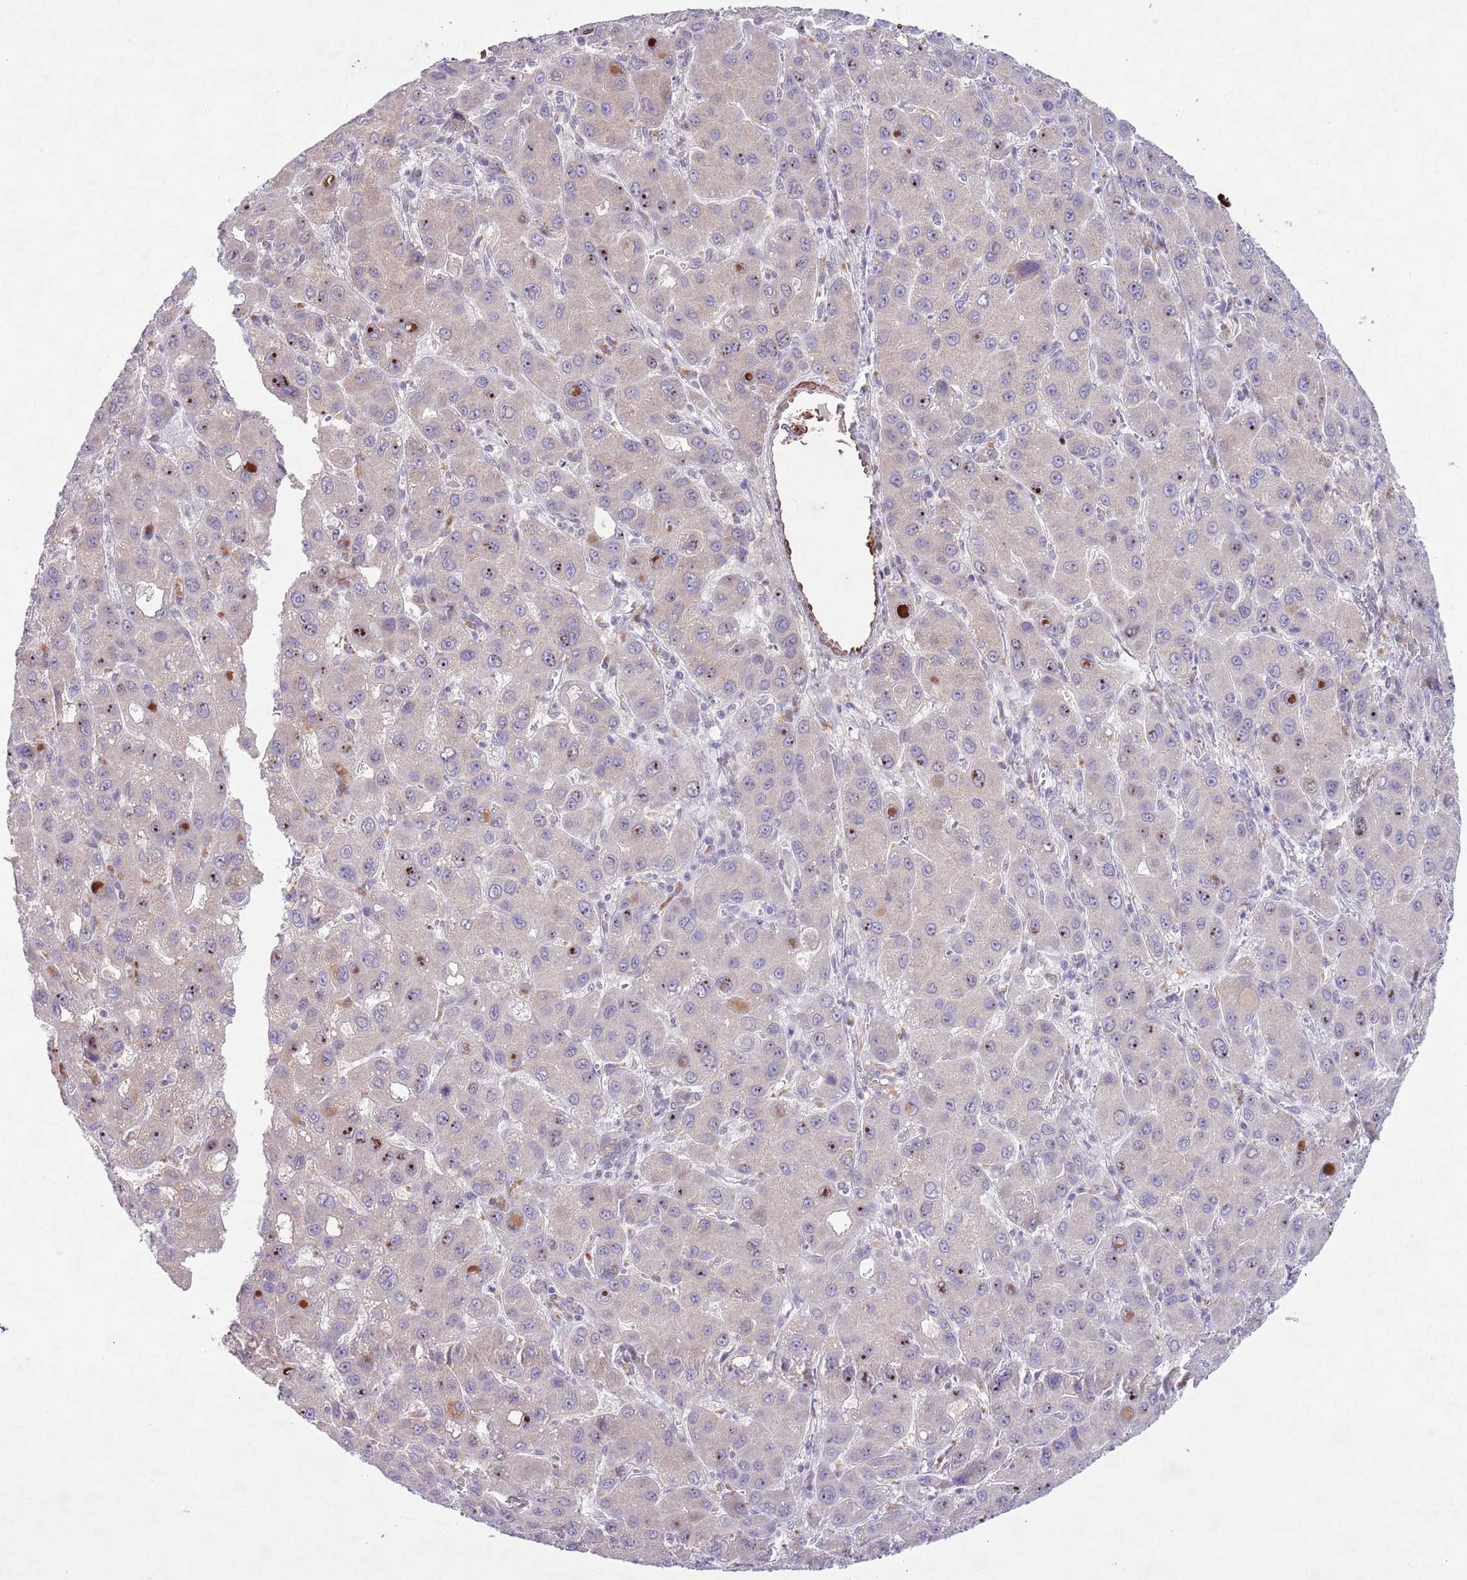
{"staining": {"intensity": "moderate", "quantity": "<25%", "location": "nuclear"}, "tissue": "liver cancer", "cell_type": "Tumor cells", "image_type": "cancer", "snomed": [{"axis": "morphology", "description": "Carcinoma, Hepatocellular, NOS"}, {"axis": "topography", "description": "Liver"}], "caption": "Immunohistochemistry micrograph of neoplastic tissue: human liver hepatocellular carcinoma stained using IHC demonstrates low levels of moderate protein expression localized specifically in the nuclear of tumor cells, appearing as a nuclear brown color.", "gene": "CCNI", "patient": {"sex": "male", "age": 55}}